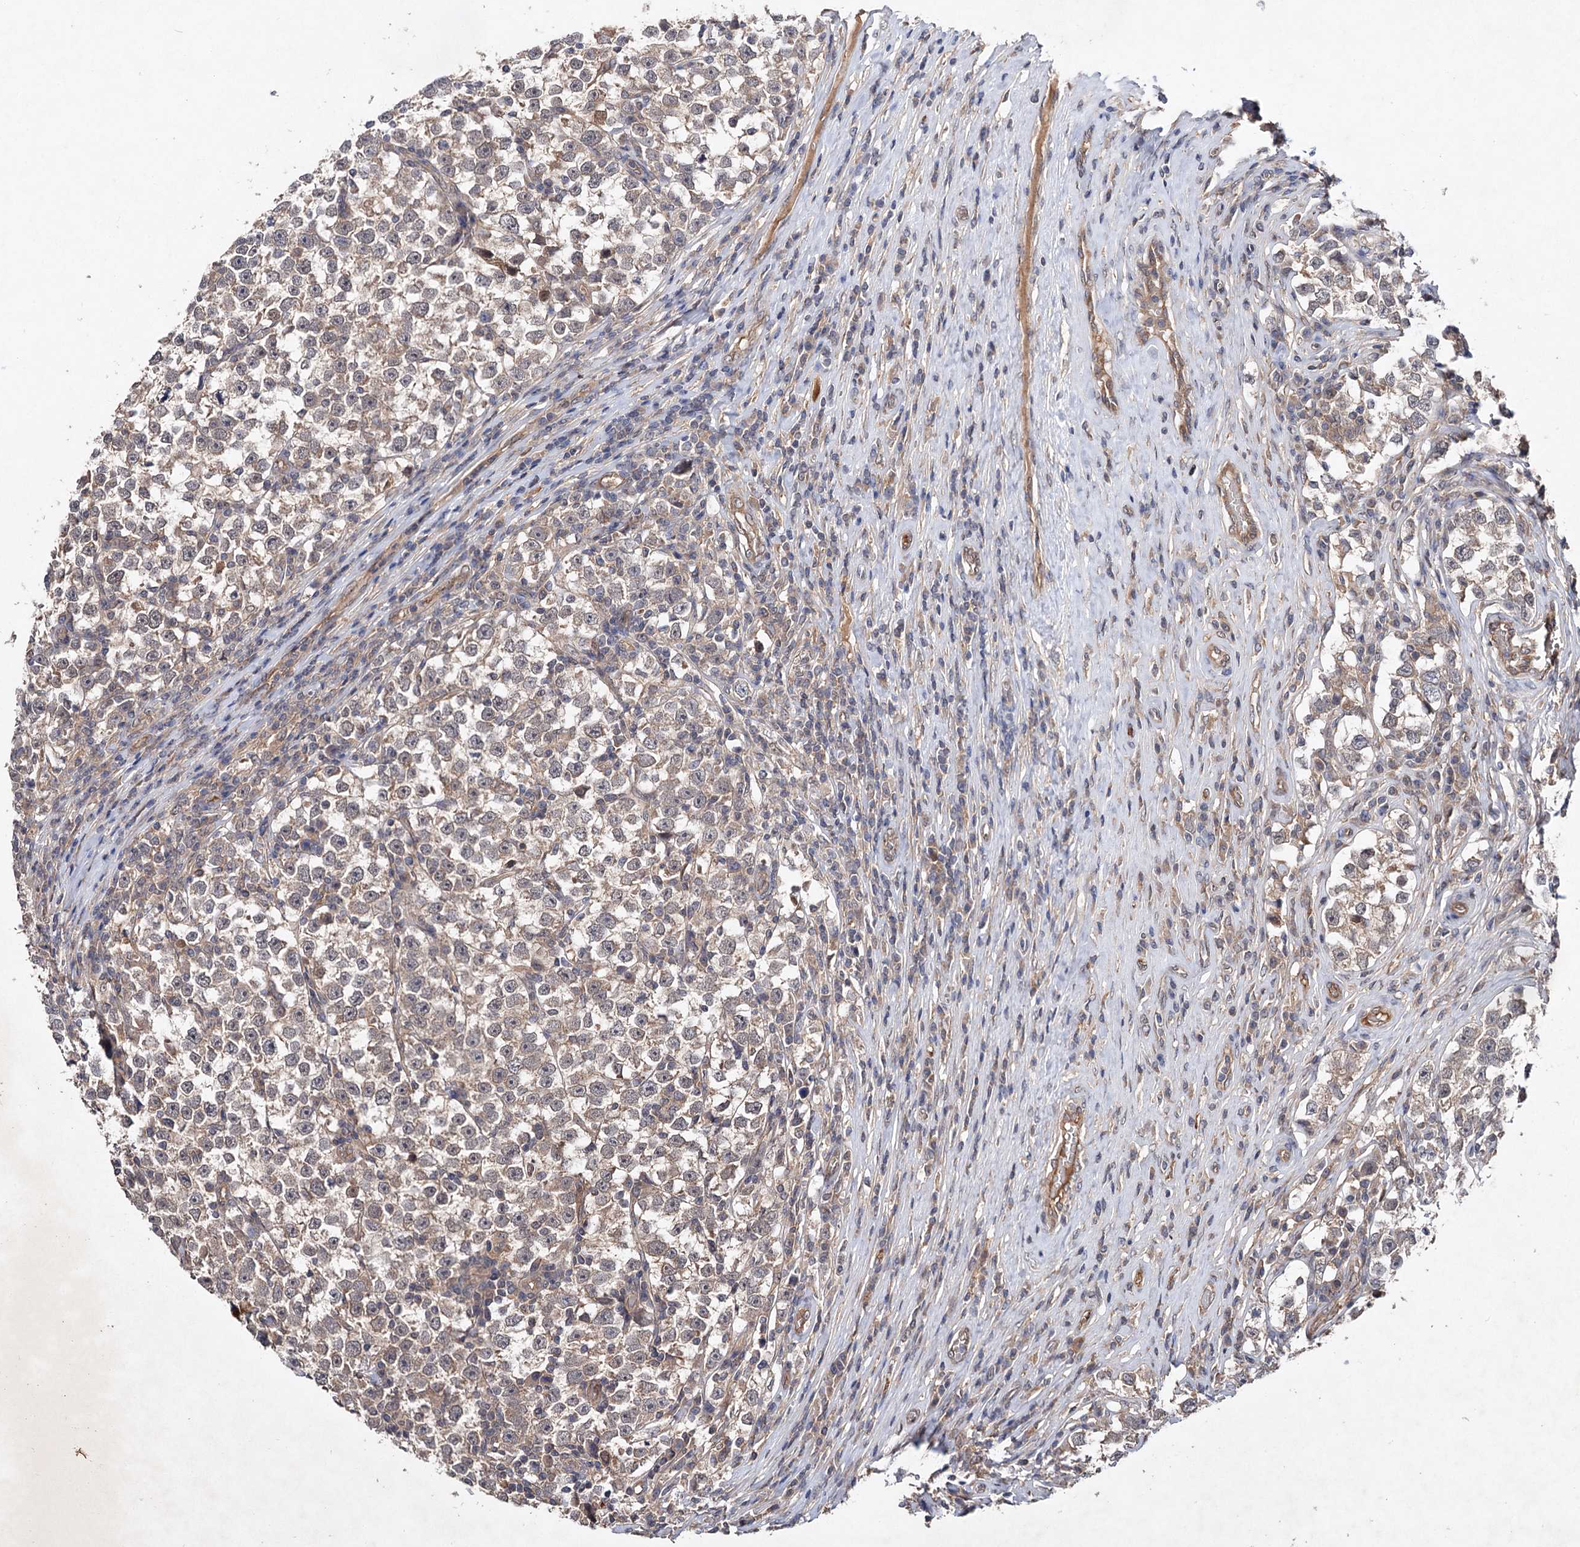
{"staining": {"intensity": "weak", "quantity": ">75%", "location": "cytoplasmic/membranous"}, "tissue": "testis cancer", "cell_type": "Tumor cells", "image_type": "cancer", "snomed": [{"axis": "morphology", "description": "Normal tissue, NOS"}, {"axis": "morphology", "description": "Seminoma, NOS"}, {"axis": "topography", "description": "Testis"}], "caption": "A brown stain labels weak cytoplasmic/membranous staining of a protein in testis cancer (seminoma) tumor cells. Nuclei are stained in blue.", "gene": "NUDCD2", "patient": {"sex": "male", "age": 43}}